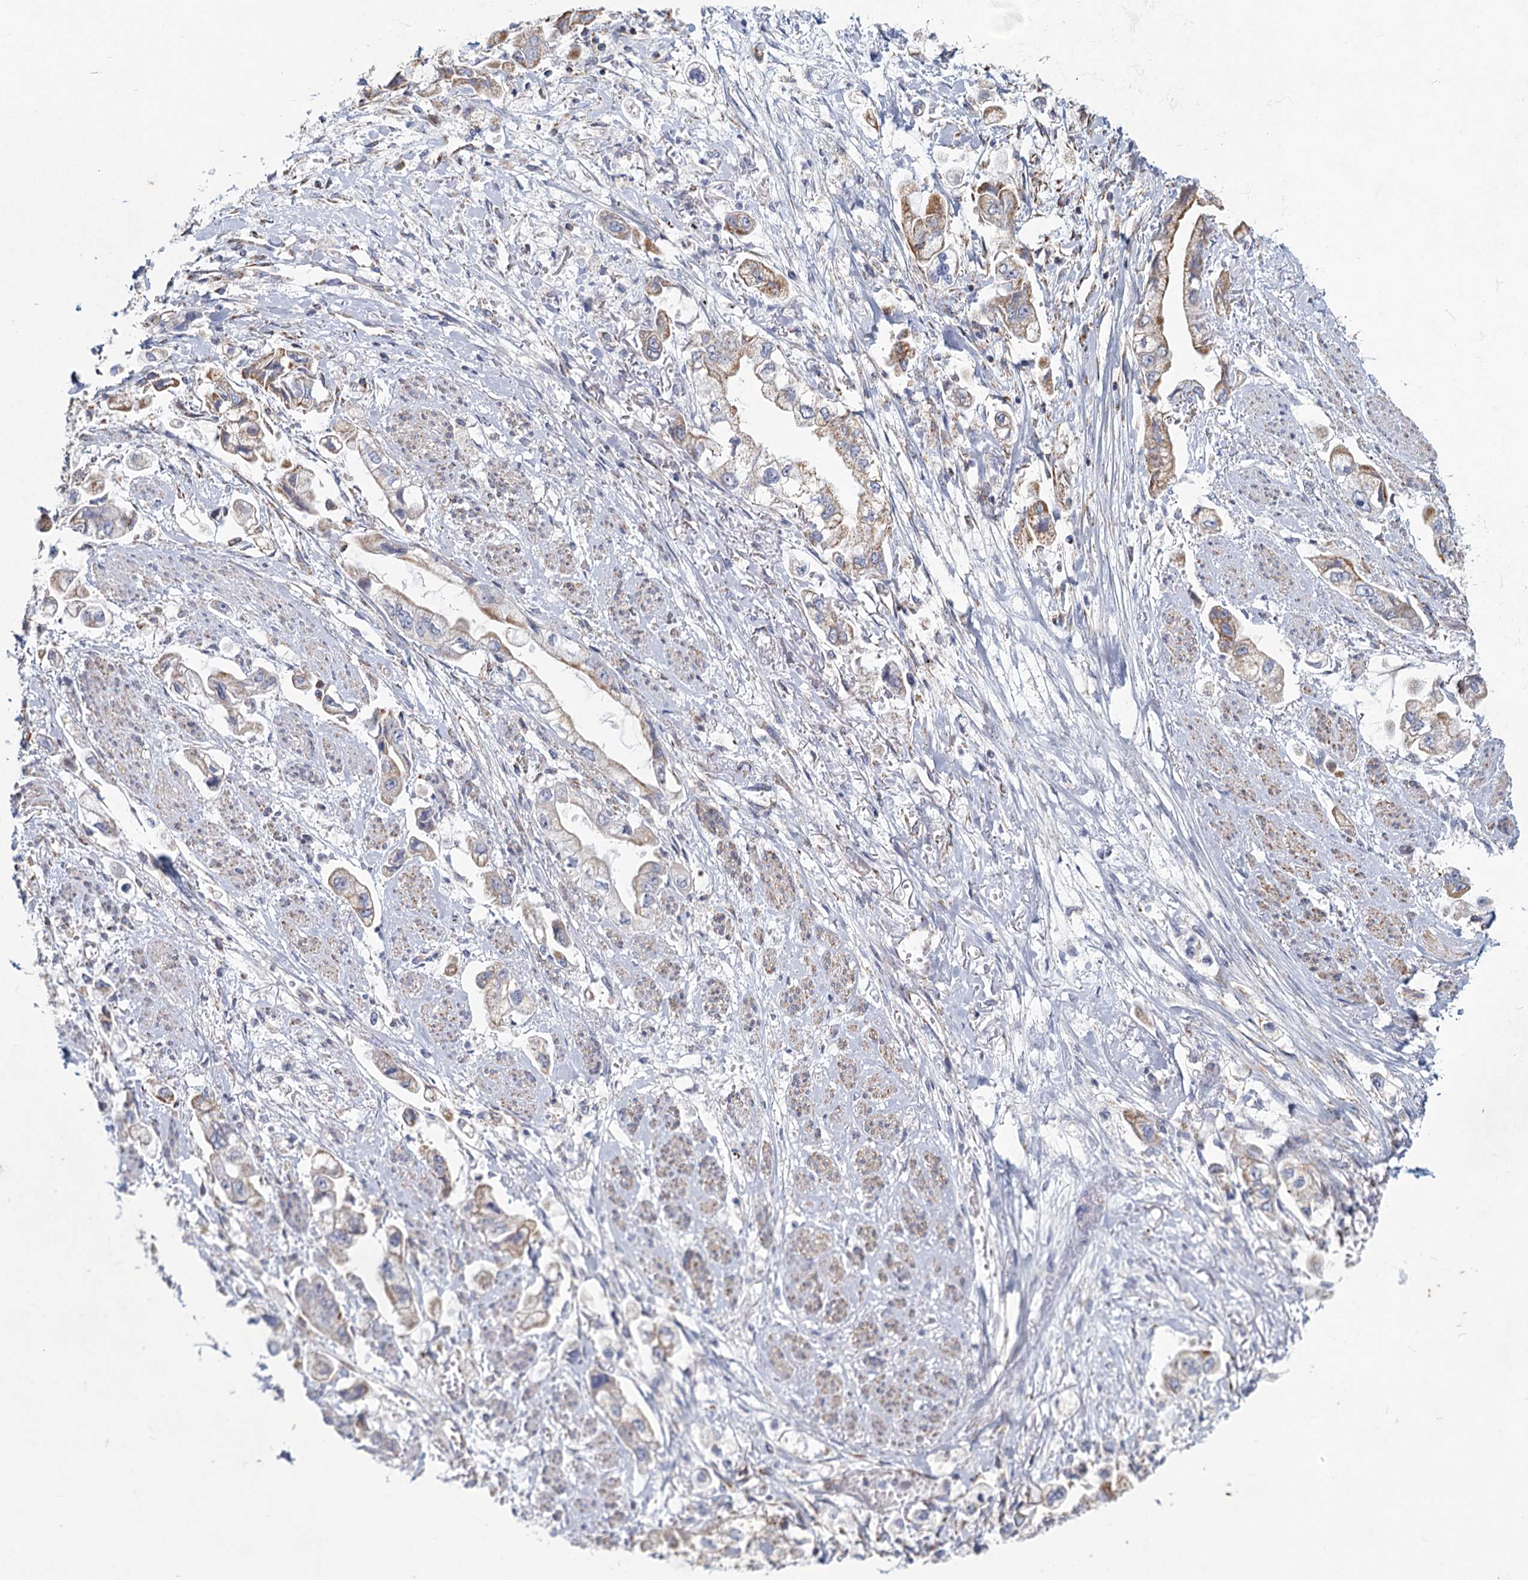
{"staining": {"intensity": "moderate", "quantity": "25%-75%", "location": "cytoplasmic/membranous"}, "tissue": "stomach cancer", "cell_type": "Tumor cells", "image_type": "cancer", "snomed": [{"axis": "morphology", "description": "Adenocarcinoma, NOS"}, {"axis": "topography", "description": "Stomach"}], "caption": "High-magnification brightfield microscopy of stomach cancer (adenocarcinoma) stained with DAB (3,3'-diaminobenzidine) (brown) and counterstained with hematoxylin (blue). tumor cells exhibit moderate cytoplasmic/membranous staining is appreciated in about25%-75% of cells. (DAB (3,3'-diaminobenzidine) = brown stain, brightfield microscopy at high magnification).", "gene": "NDUFC2", "patient": {"sex": "male", "age": 62}}